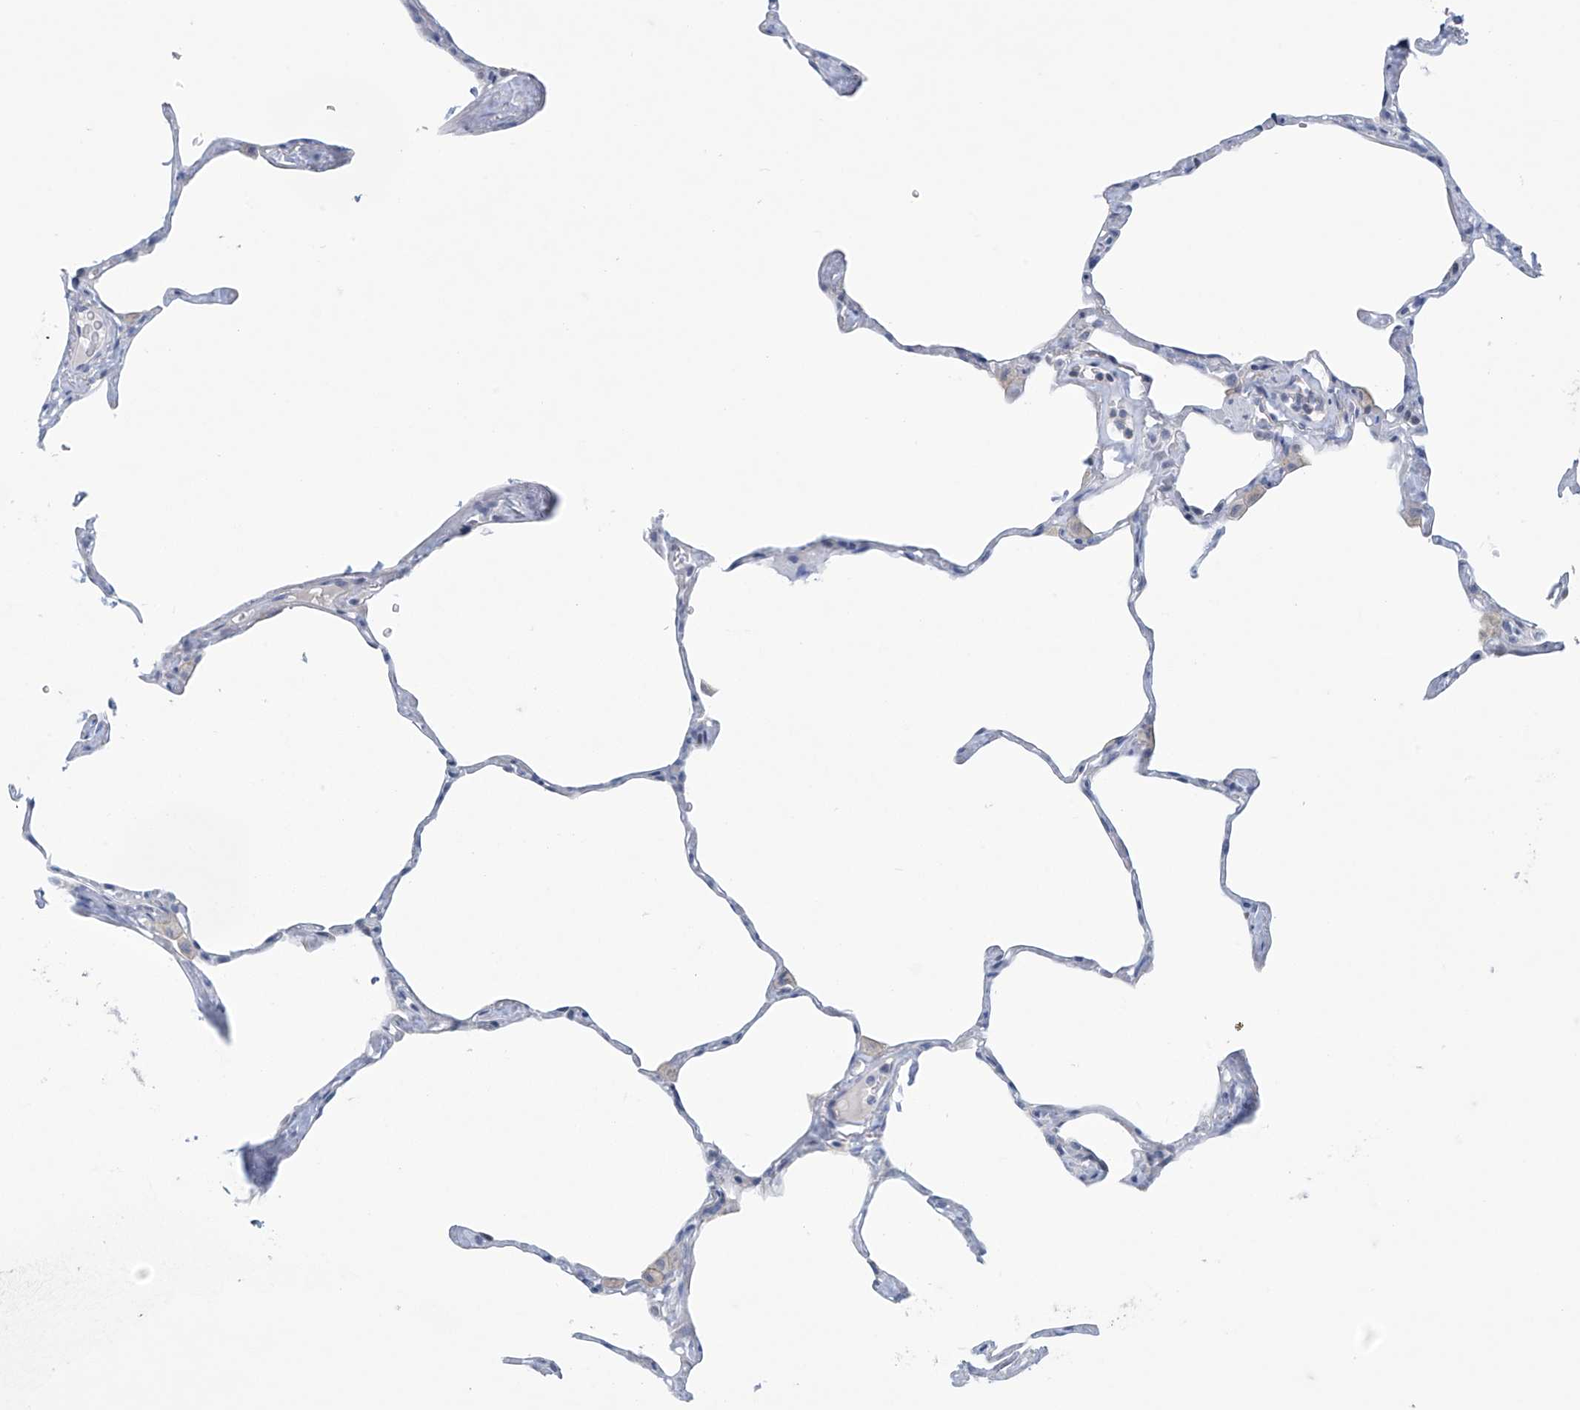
{"staining": {"intensity": "negative", "quantity": "none", "location": "none"}, "tissue": "lung", "cell_type": "Alveolar cells", "image_type": "normal", "snomed": [{"axis": "morphology", "description": "Normal tissue, NOS"}, {"axis": "topography", "description": "Lung"}], "caption": "DAB (3,3'-diaminobenzidine) immunohistochemical staining of benign lung exhibits no significant staining in alveolar cells. The staining was performed using DAB to visualize the protein expression in brown, while the nuclei were stained in blue with hematoxylin (Magnification: 20x).", "gene": "SLC35A5", "patient": {"sex": "male", "age": 65}}